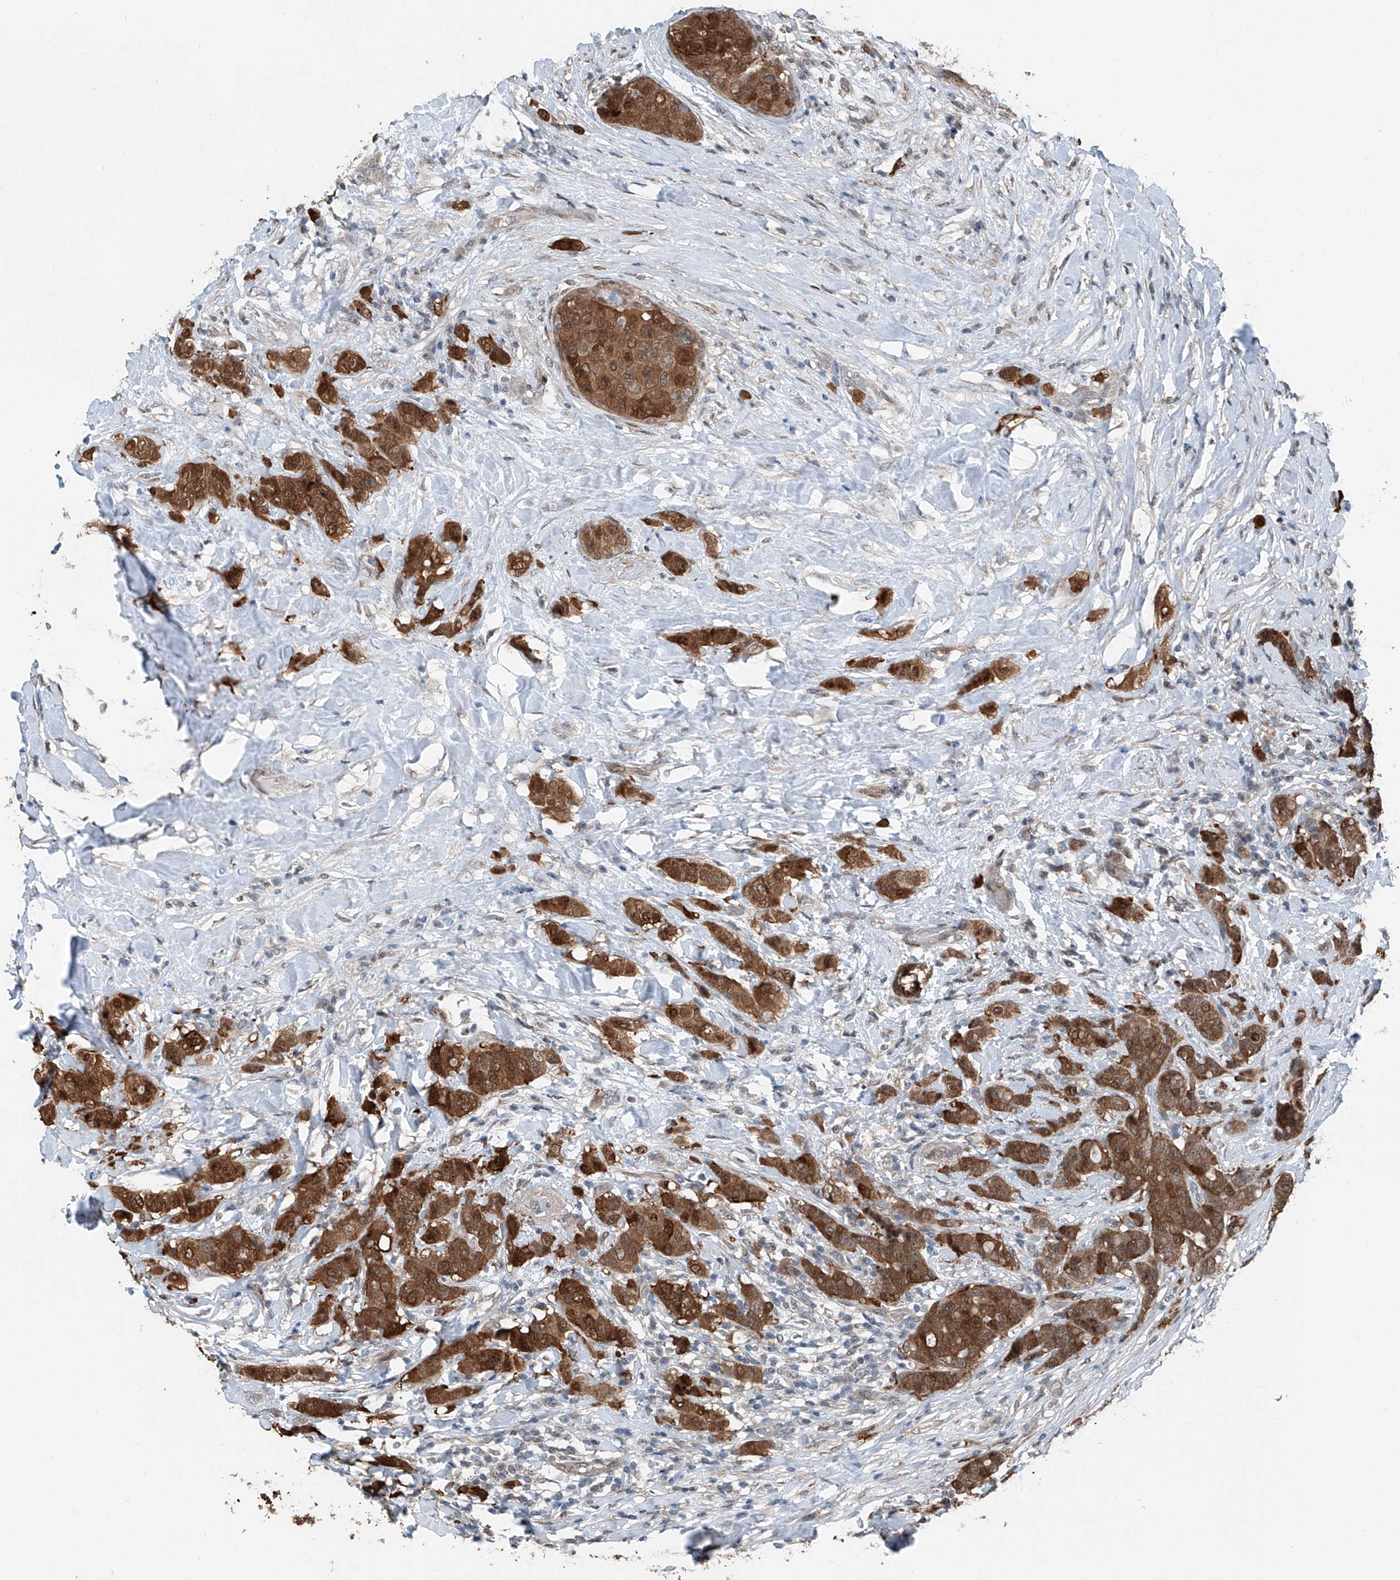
{"staining": {"intensity": "strong", "quantity": ">75%", "location": "cytoplasmic/membranous,nuclear"}, "tissue": "breast cancer", "cell_type": "Tumor cells", "image_type": "cancer", "snomed": [{"axis": "morphology", "description": "Lobular carcinoma"}, {"axis": "topography", "description": "Breast"}], "caption": "Immunohistochemical staining of human breast cancer (lobular carcinoma) demonstrates strong cytoplasmic/membranous and nuclear protein staining in approximately >75% of tumor cells.", "gene": "HSPA6", "patient": {"sex": "female", "age": 51}}